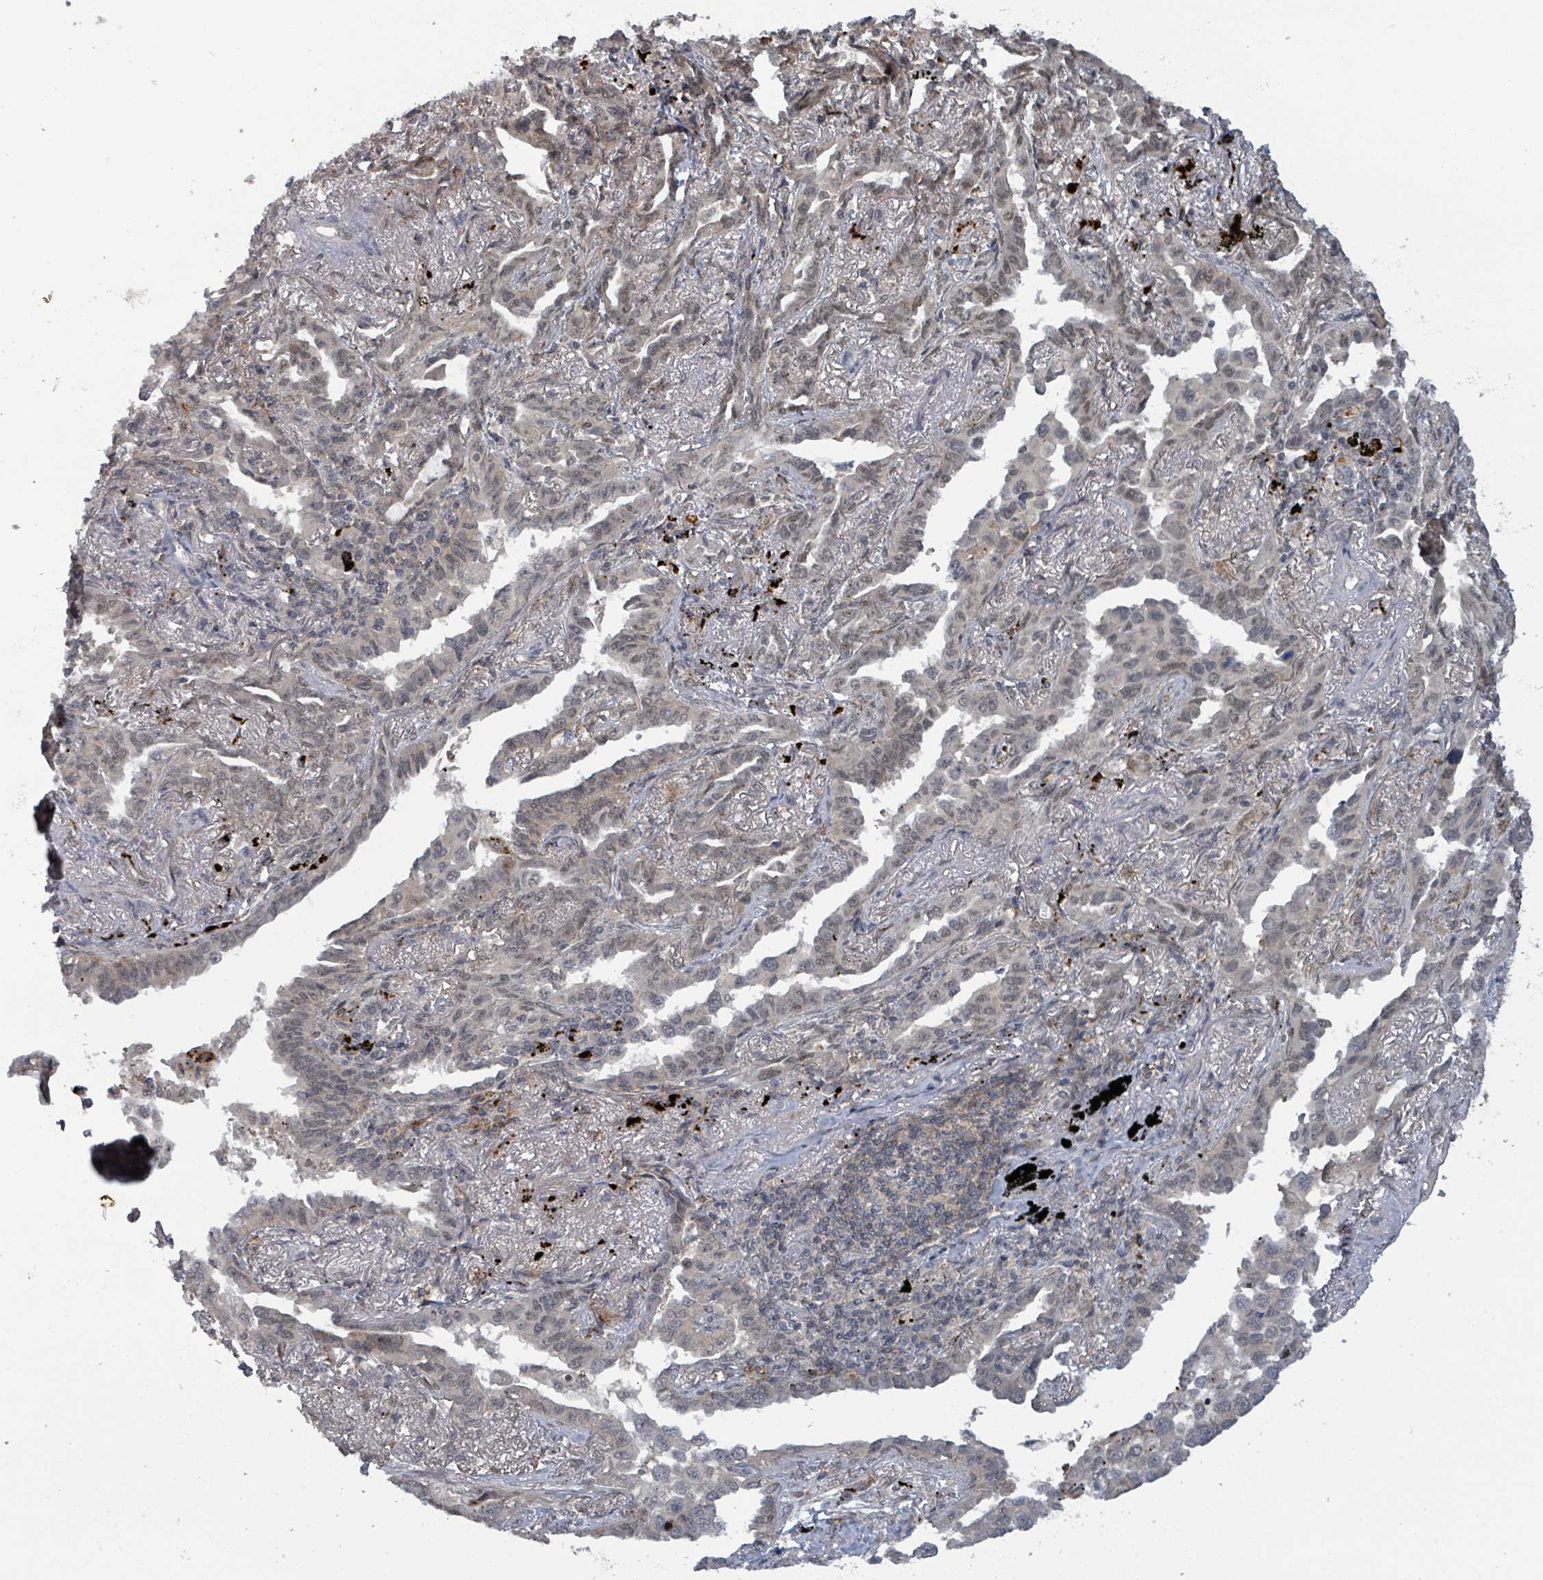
{"staining": {"intensity": "weak", "quantity": ">75%", "location": "nuclear"}, "tissue": "lung cancer", "cell_type": "Tumor cells", "image_type": "cancer", "snomed": [{"axis": "morphology", "description": "Adenocarcinoma, NOS"}, {"axis": "topography", "description": "Lung"}], "caption": "A histopathology image of lung cancer (adenocarcinoma) stained for a protein shows weak nuclear brown staining in tumor cells.", "gene": "GTF3C1", "patient": {"sex": "male", "age": 67}}